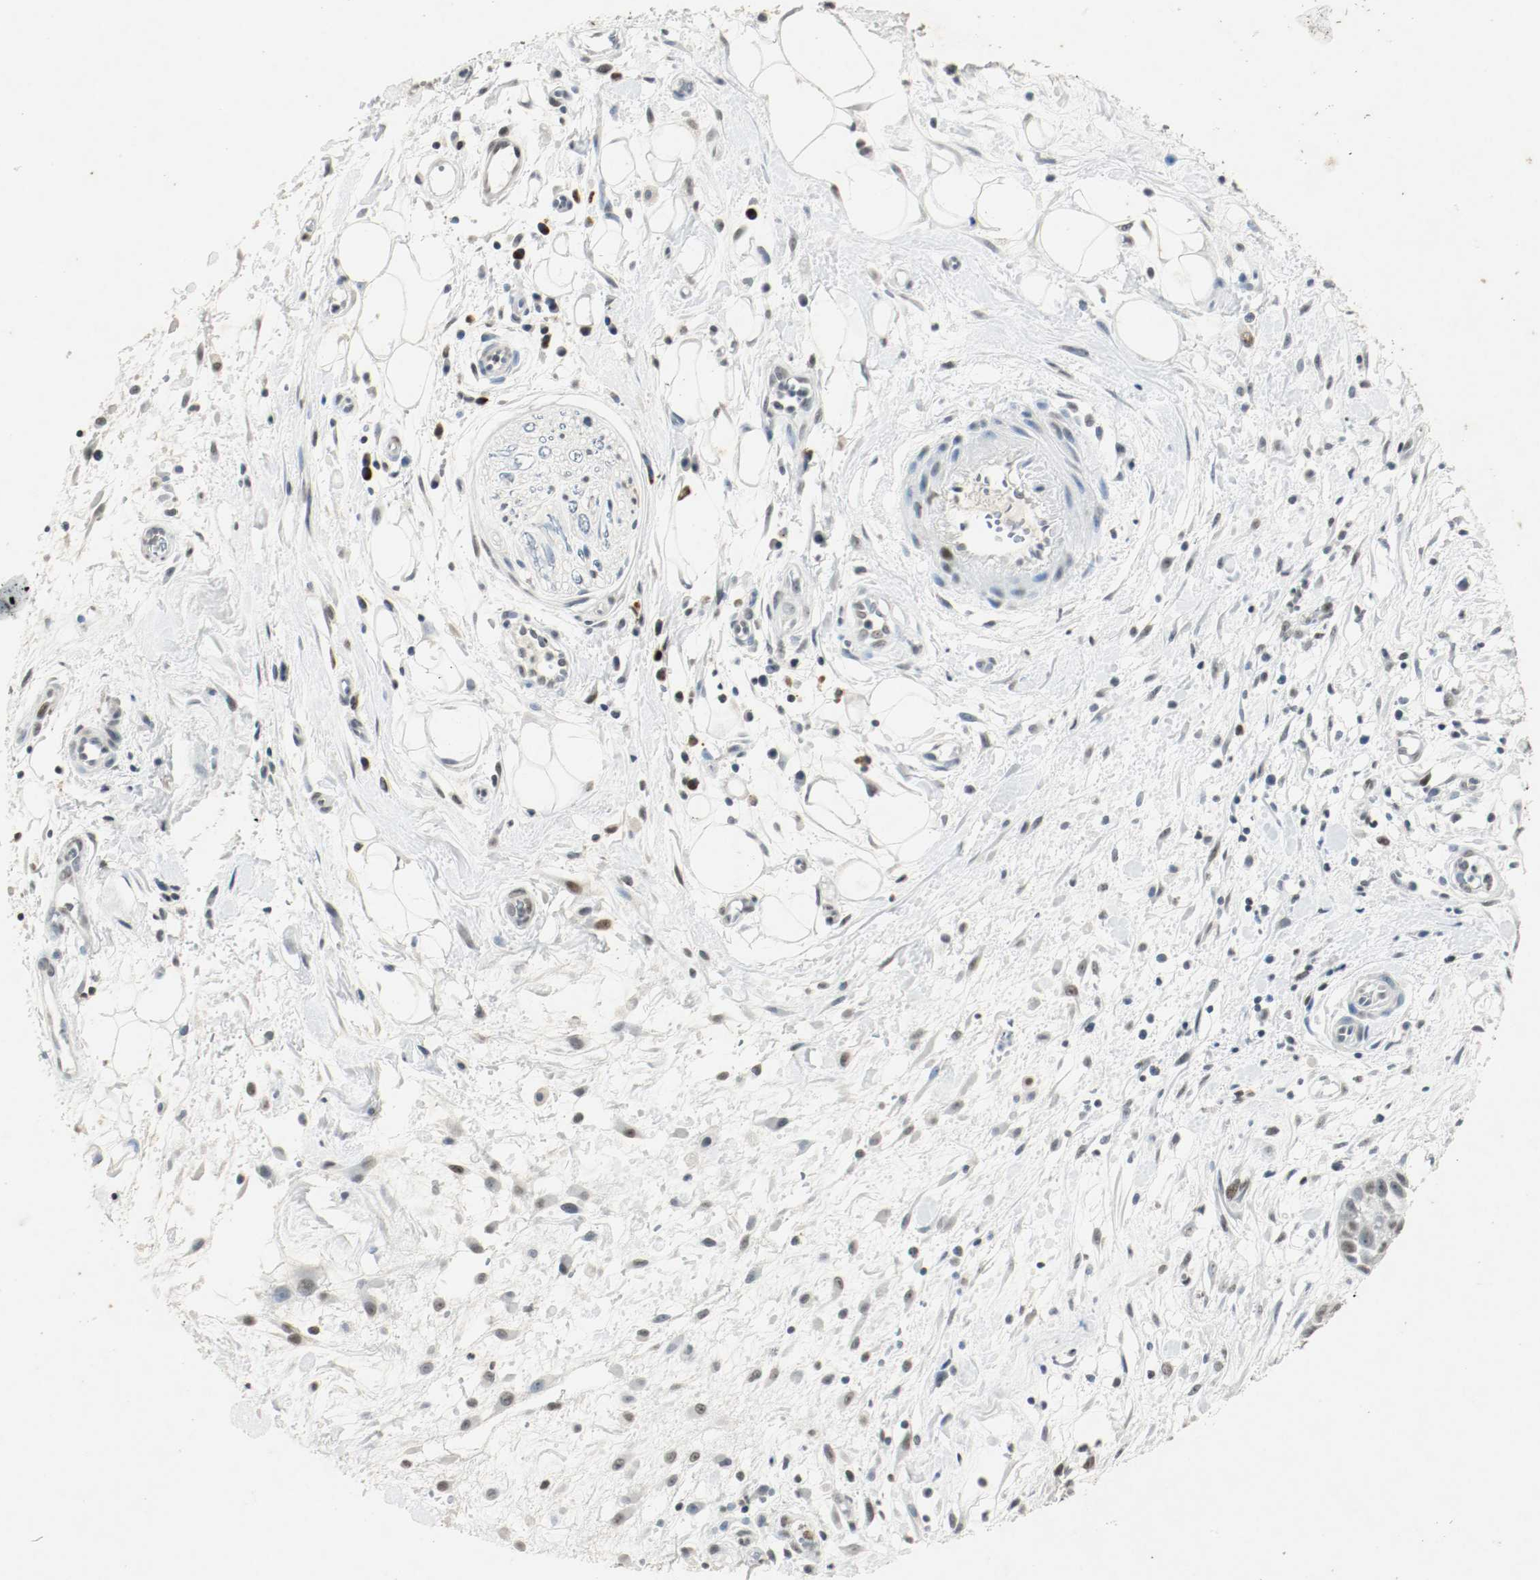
{"staining": {"intensity": "weak", "quantity": "25%-75%", "location": "nuclear"}, "tissue": "pancreatic cancer", "cell_type": "Tumor cells", "image_type": "cancer", "snomed": [{"axis": "morphology", "description": "Adenocarcinoma, NOS"}, {"axis": "topography", "description": "Pancreas"}], "caption": "Pancreatic adenocarcinoma tissue shows weak nuclear positivity in approximately 25%-75% of tumor cells, visualized by immunohistochemistry.", "gene": "DNMT1", "patient": {"sex": "female", "age": 60}}